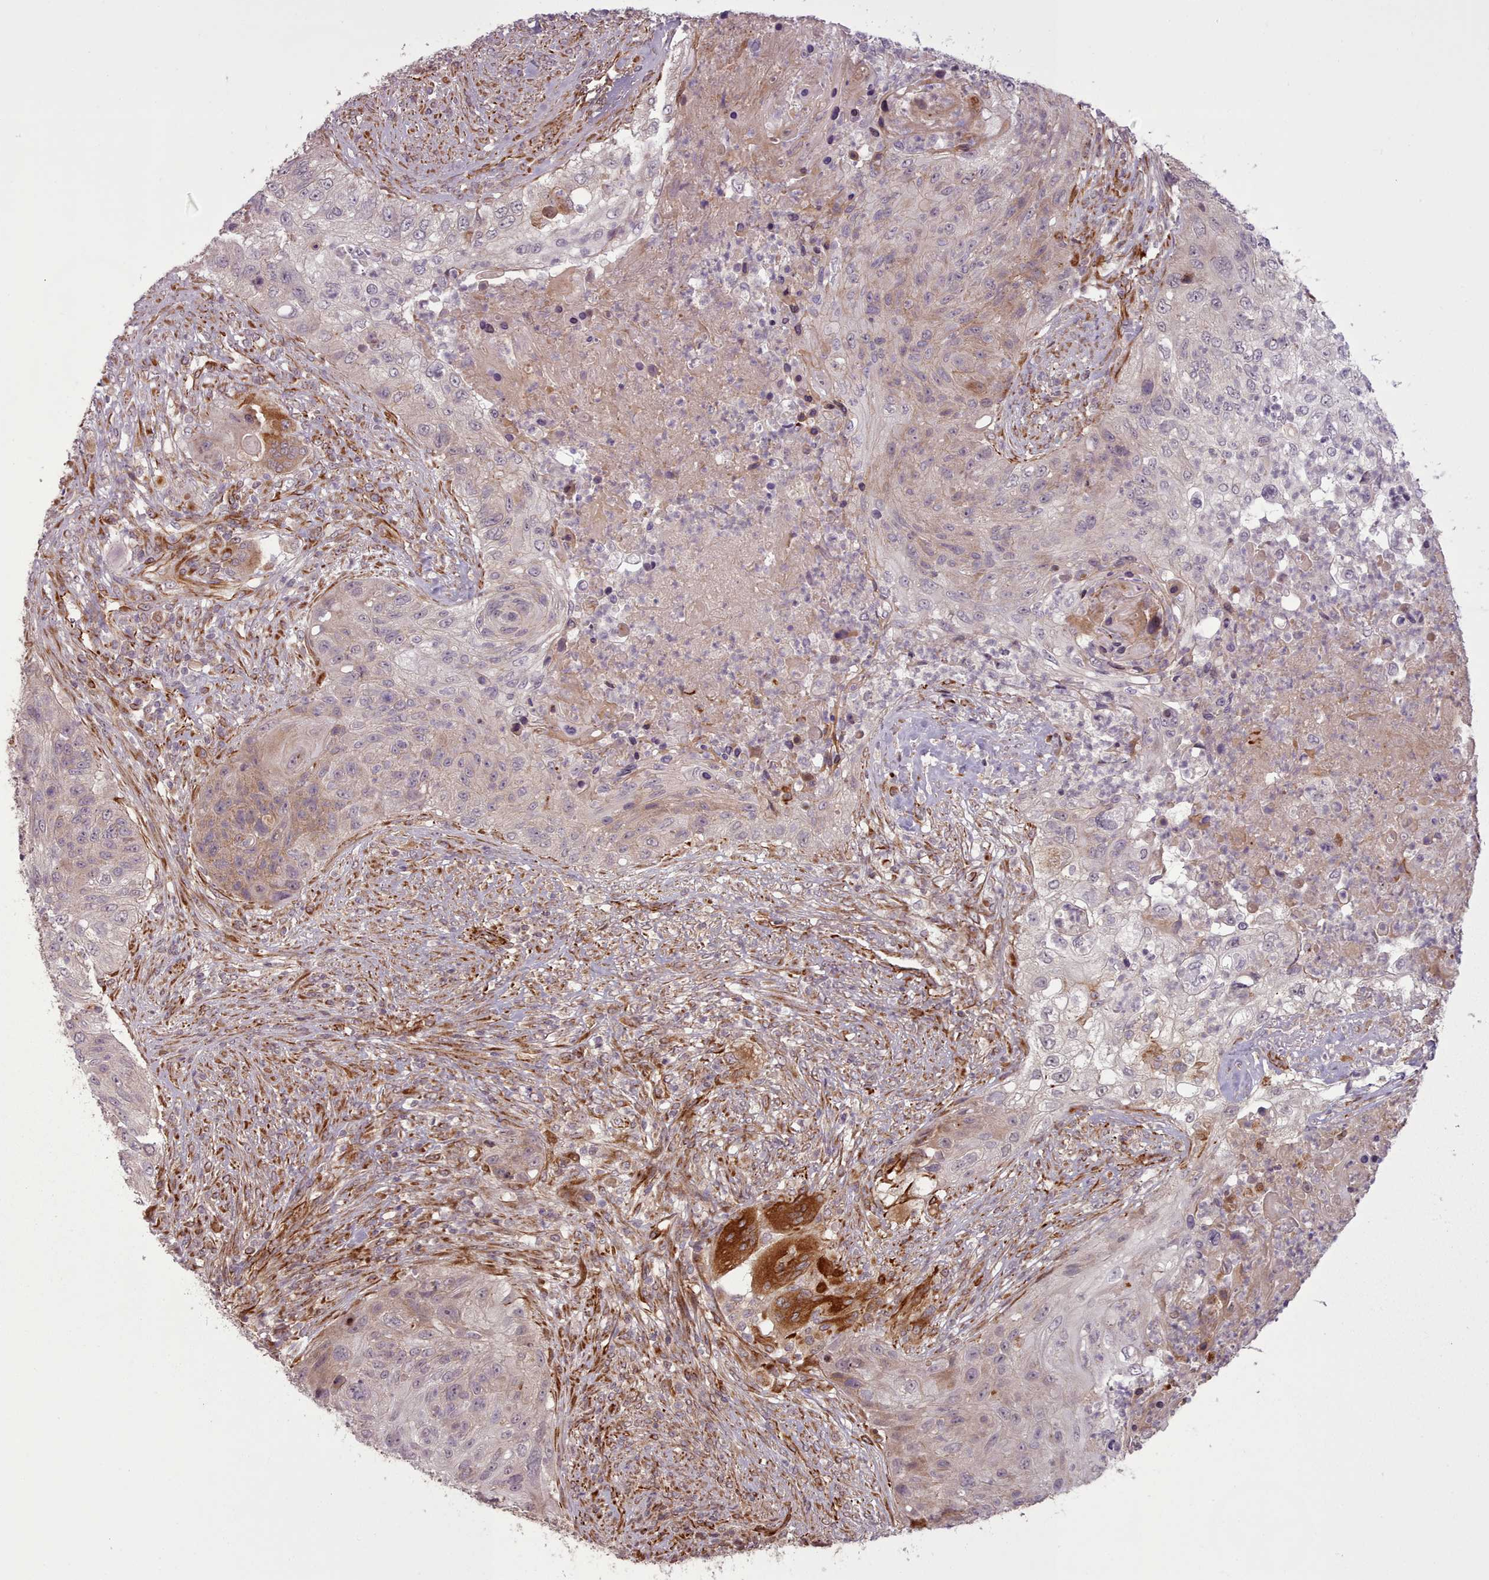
{"staining": {"intensity": "strong", "quantity": "<25%", "location": "cytoplasmic/membranous"}, "tissue": "urothelial cancer", "cell_type": "Tumor cells", "image_type": "cancer", "snomed": [{"axis": "morphology", "description": "Urothelial carcinoma, High grade"}, {"axis": "topography", "description": "Urinary bladder"}], "caption": "A high-resolution micrograph shows immunohistochemistry (IHC) staining of urothelial cancer, which reveals strong cytoplasmic/membranous staining in approximately <25% of tumor cells.", "gene": "GBGT1", "patient": {"sex": "female", "age": 60}}